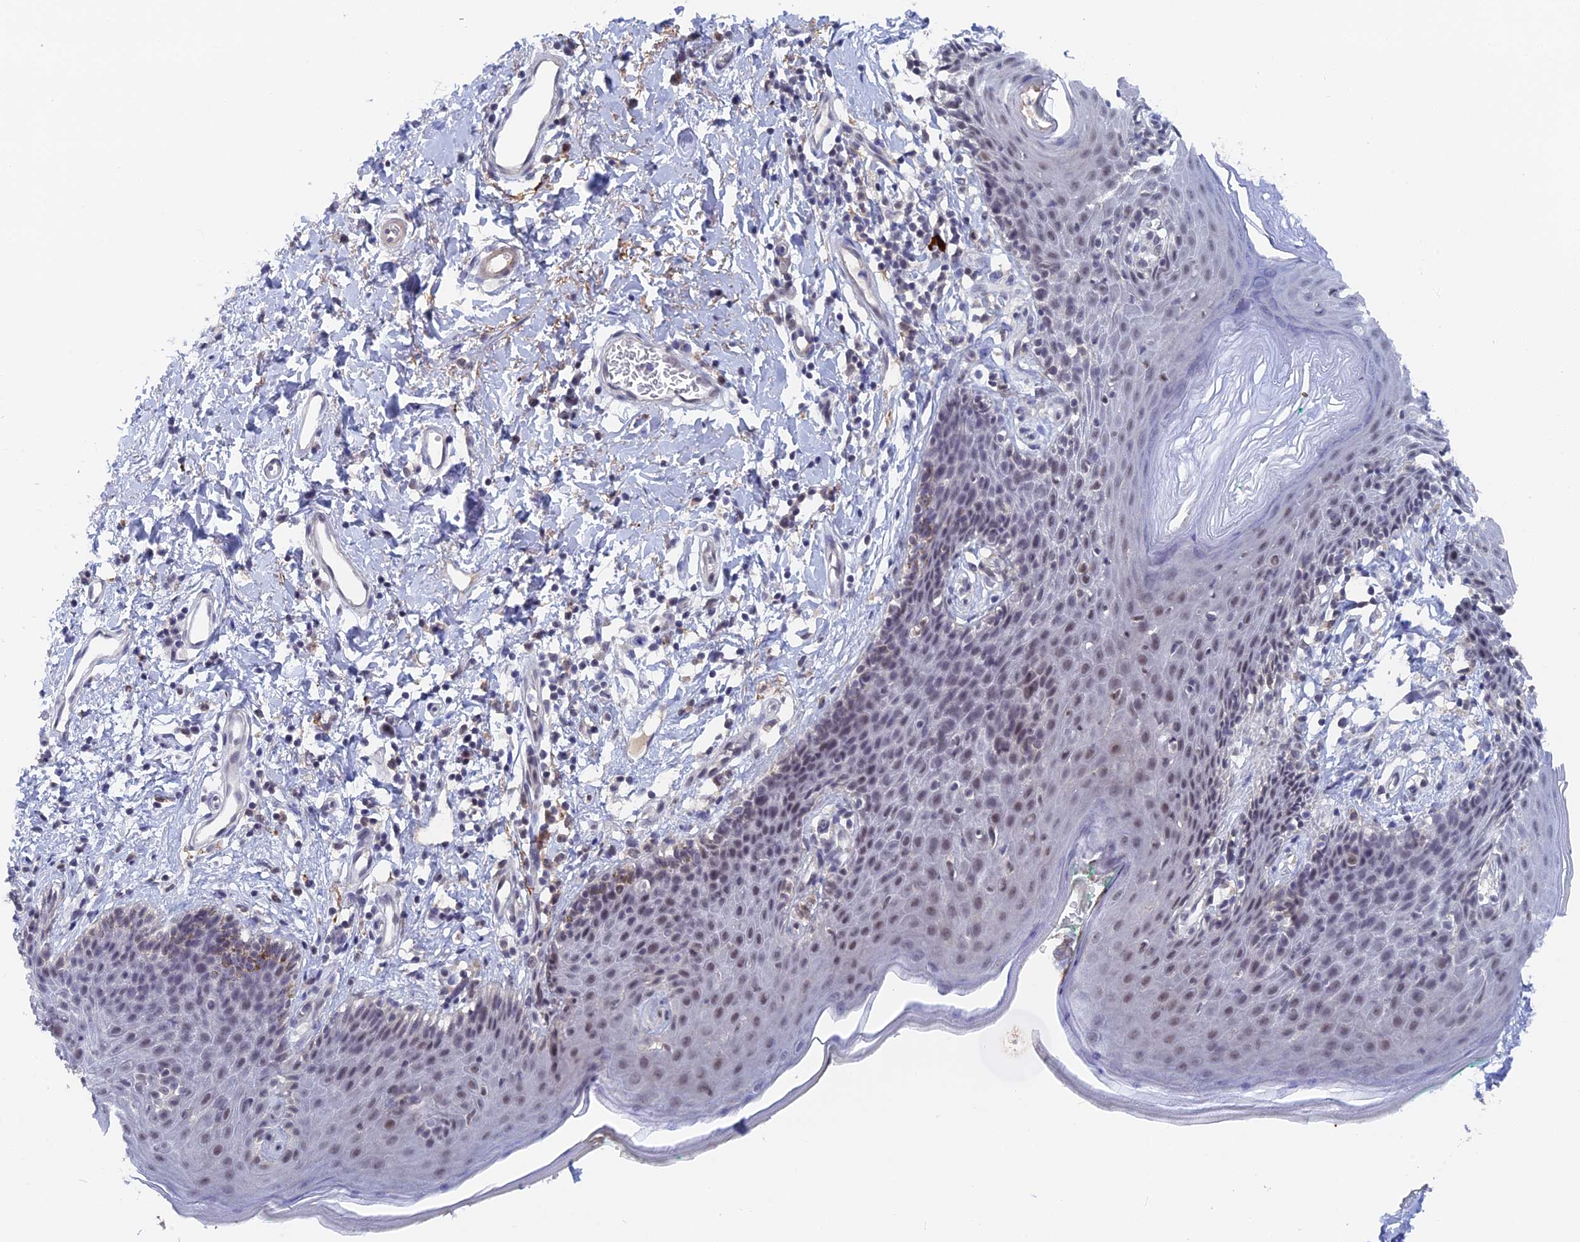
{"staining": {"intensity": "weak", "quantity": "<25%", "location": "nuclear"}, "tissue": "skin", "cell_type": "Epidermal cells", "image_type": "normal", "snomed": [{"axis": "morphology", "description": "Normal tissue, NOS"}, {"axis": "topography", "description": "Vulva"}], "caption": "Human skin stained for a protein using immunohistochemistry (IHC) shows no staining in epidermal cells.", "gene": "BRD2", "patient": {"sex": "female", "age": 66}}